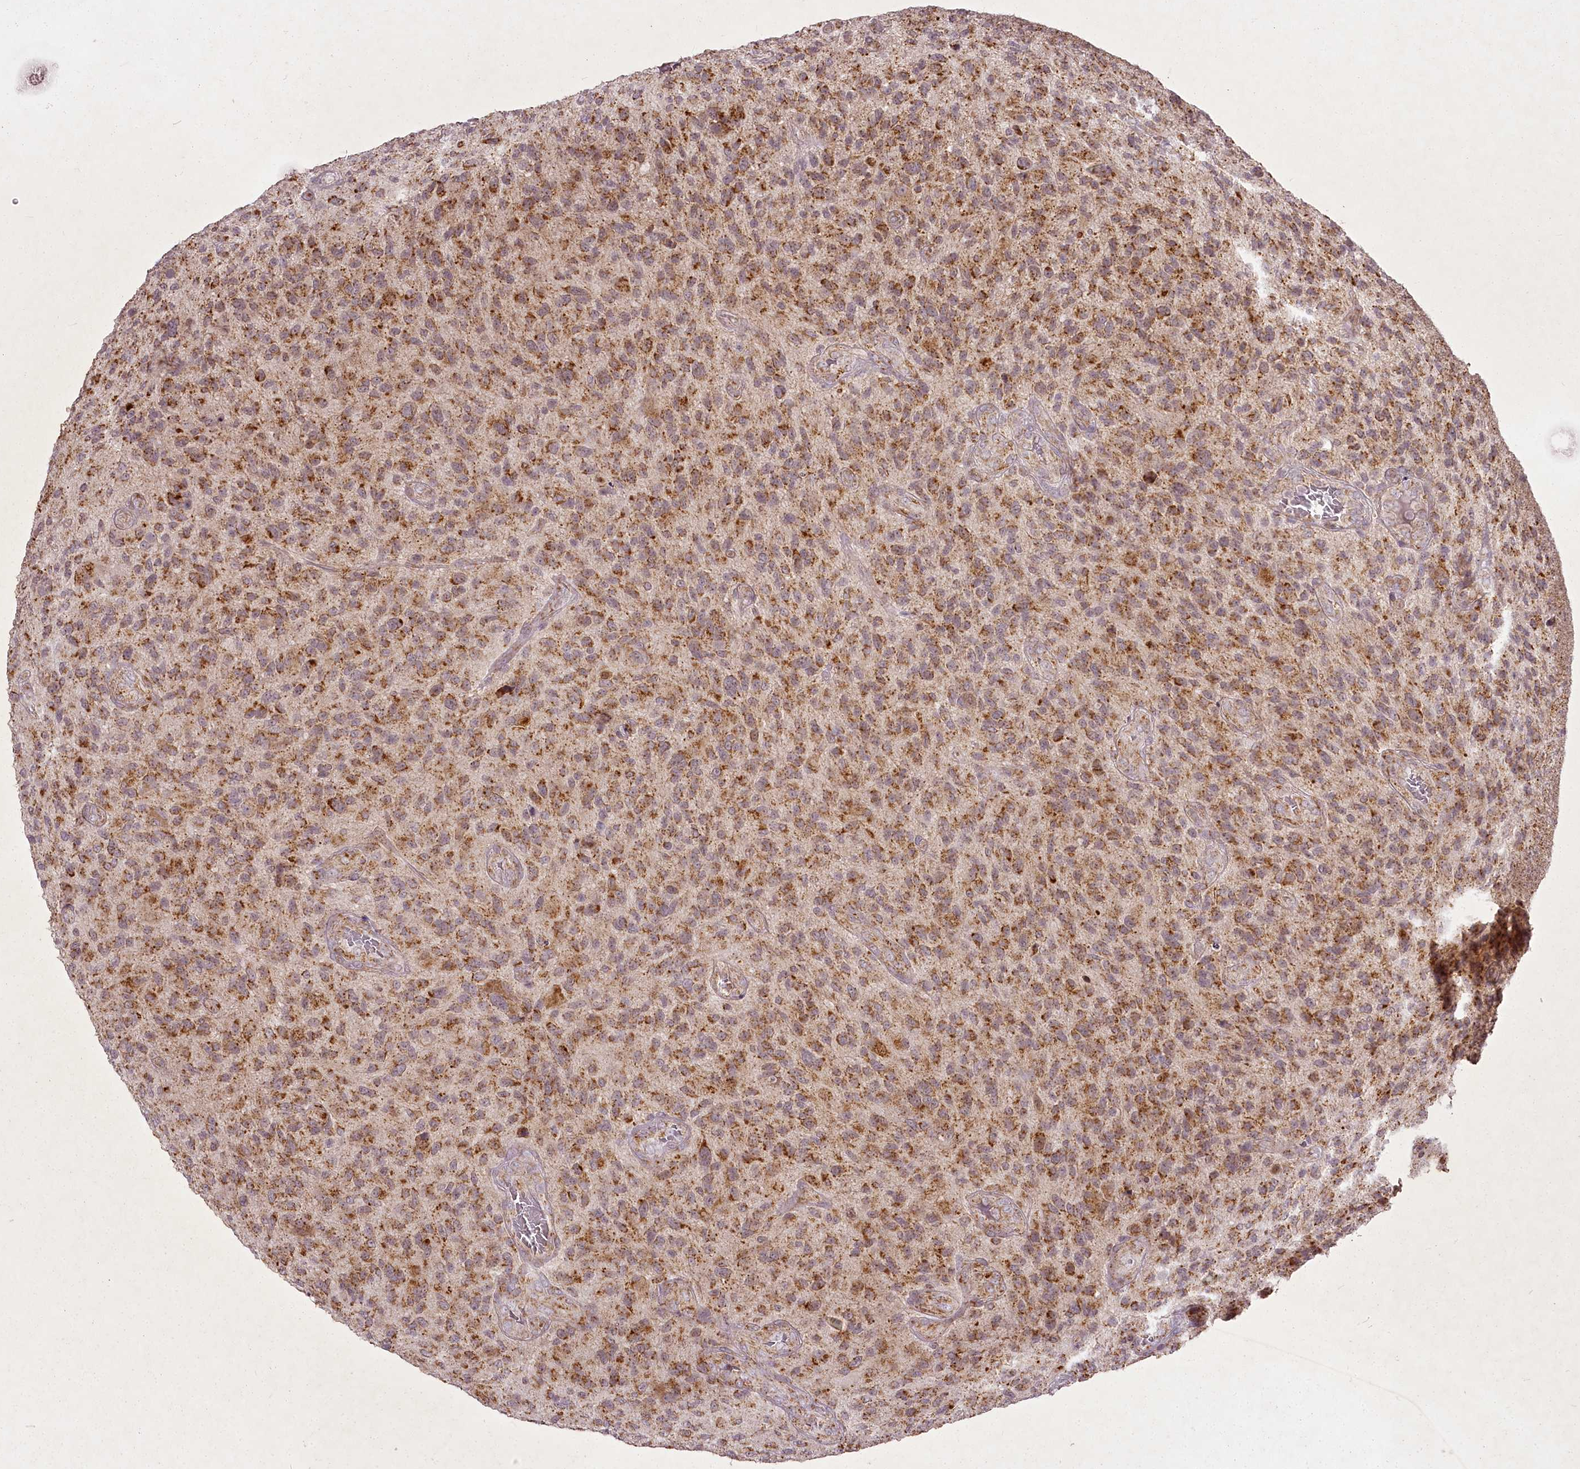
{"staining": {"intensity": "moderate", "quantity": ">75%", "location": "cytoplasmic/membranous"}, "tissue": "glioma", "cell_type": "Tumor cells", "image_type": "cancer", "snomed": [{"axis": "morphology", "description": "Glioma, malignant, High grade"}, {"axis": "topography", "description": "Brain"}], "caption": "Malignant glioma (high-grade) stained with a protein marker shows moderate staining in tumor cells.", "gene": "CHCHD2", "patient": {"sex": "male", "age": 47}}